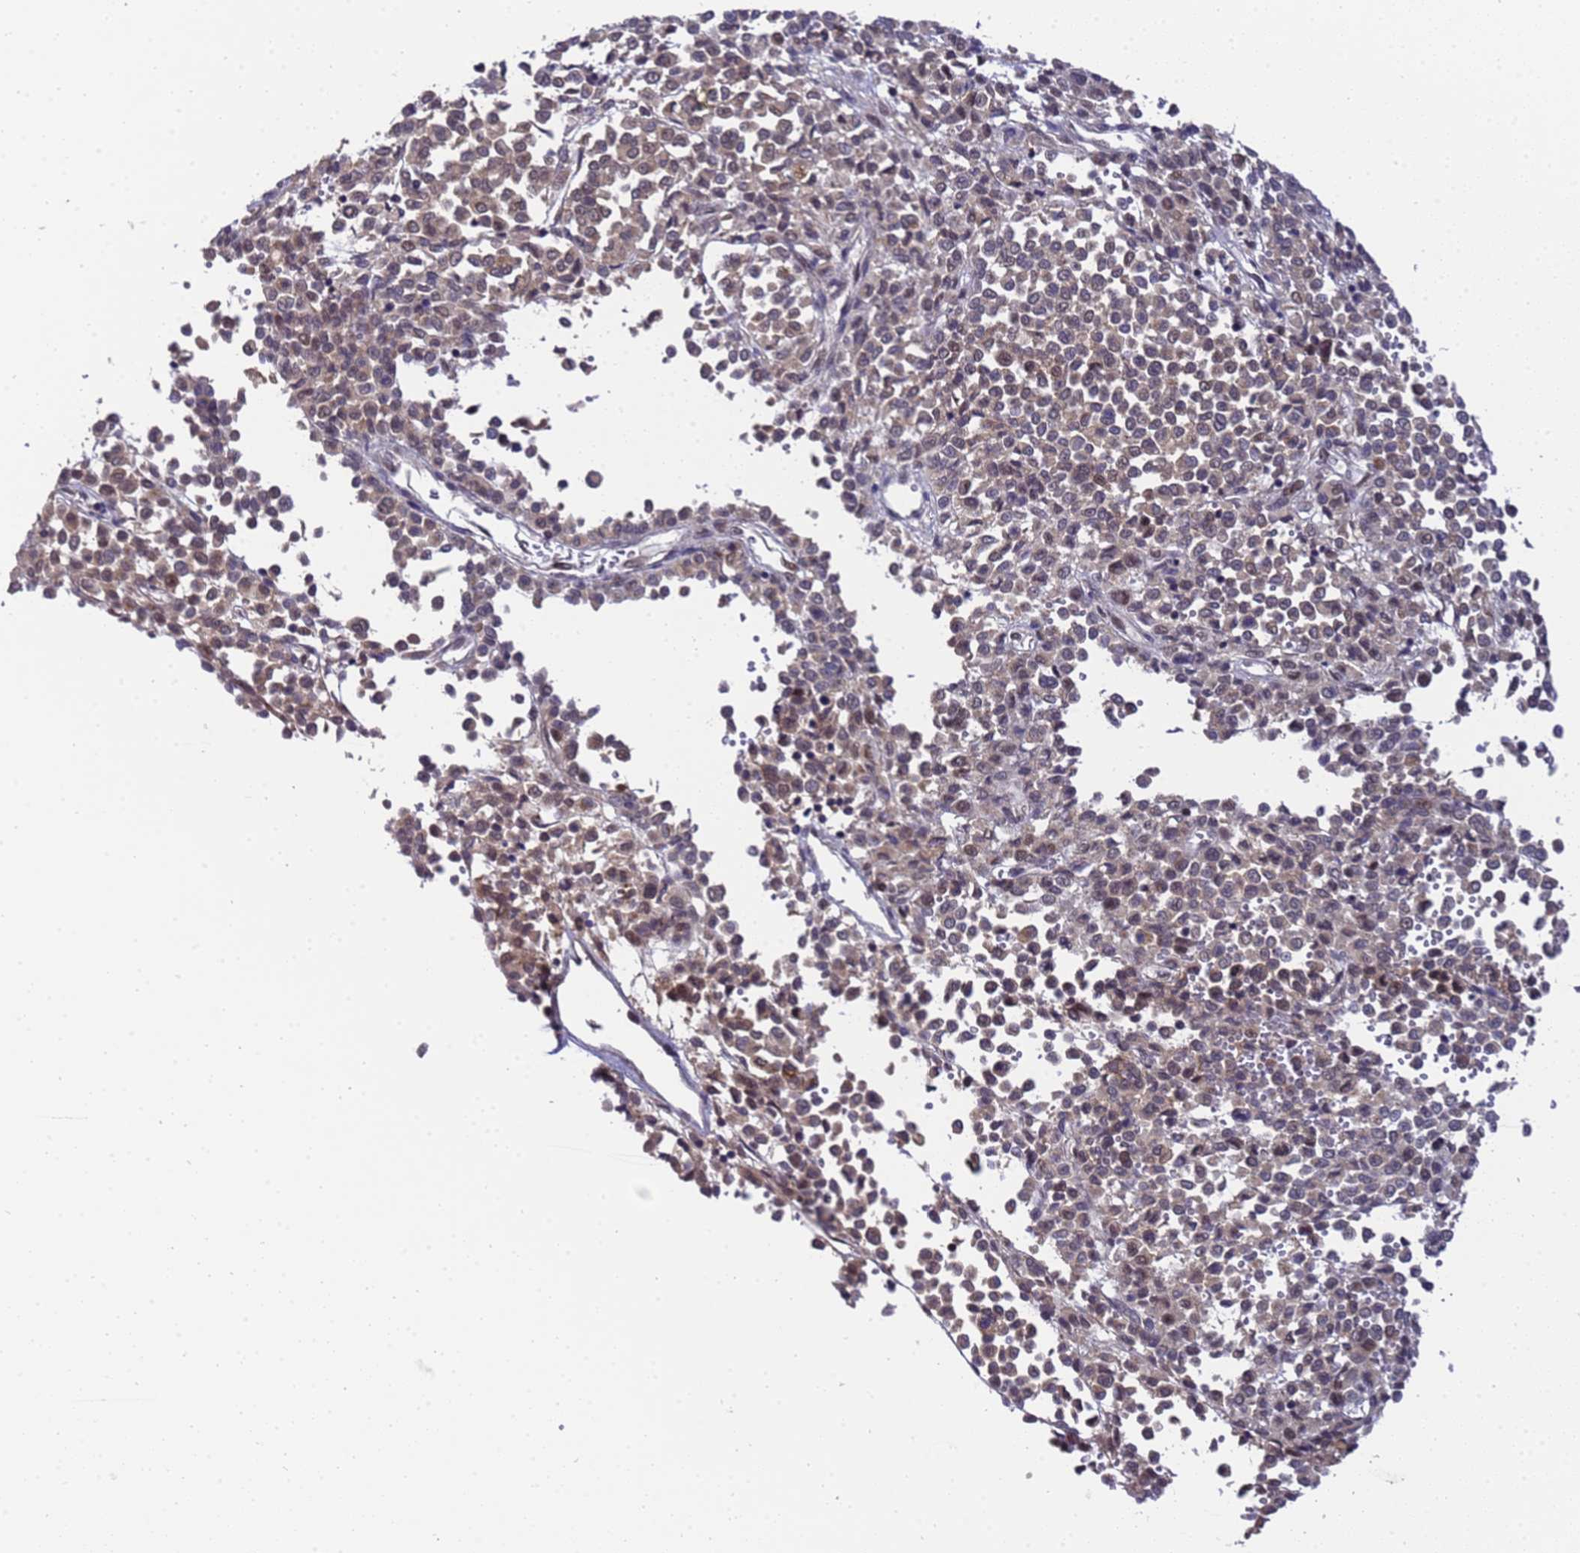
{"staining": {"intensity": "weak", "quantity": ">75%", "location": "cytoplasmic/membranous"}, "tissue": "melanoma", "cell_type": "Tumor cells", "image_type": "cancer", "snomed": [{"axis": "morphology", "description": "Malignant melanoma, Metastatic site"}, {"axis": "topography", "description": "Pancreas"}], "caption": "Protein staining of malignant melanoma (metastatic site) tissue reveals weak cytoplasmic/membranous staining in about >75% of tumor cells.", "gene": "ANAPC13", "patient": {"sex": "female", "age": 30}}